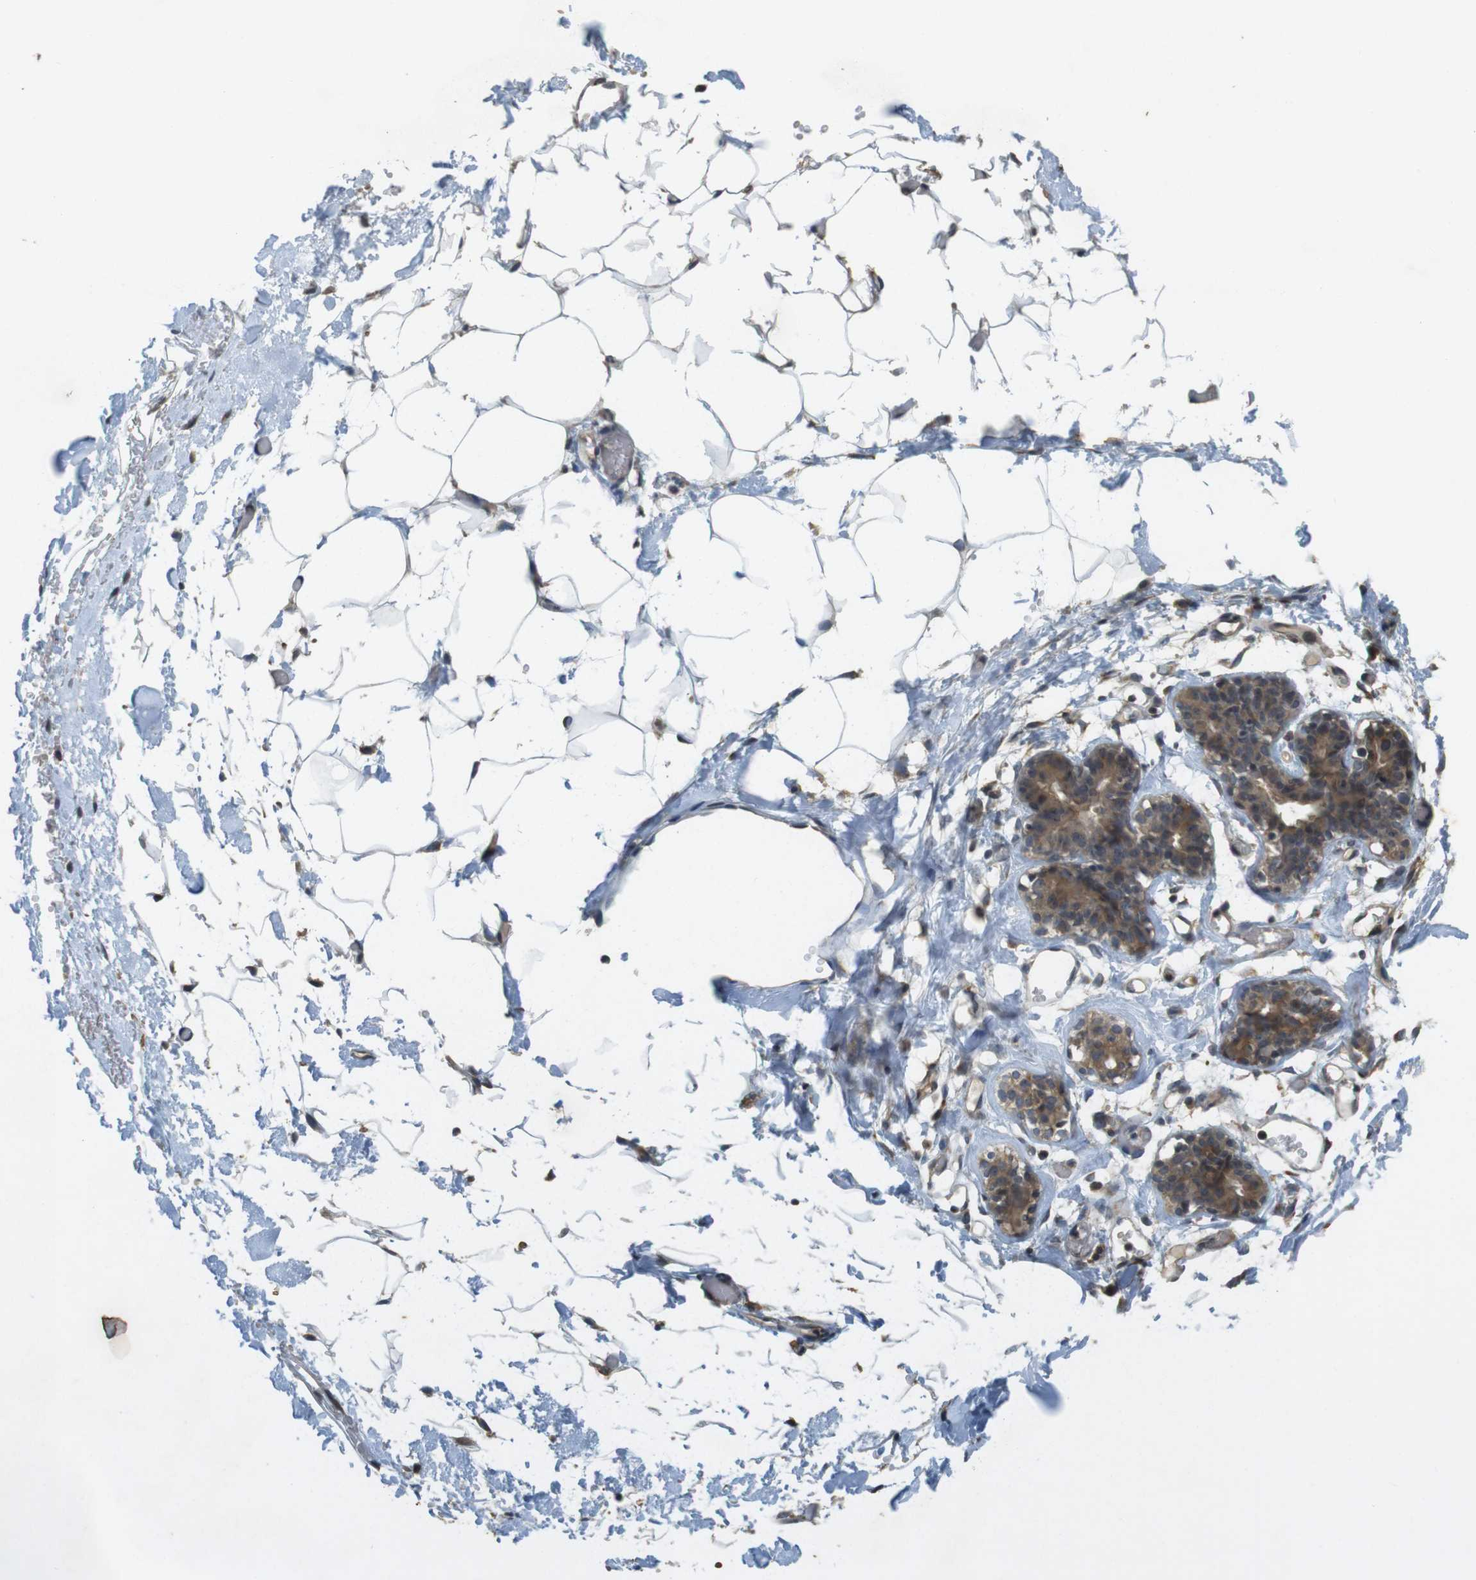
{"staining": {"intensity": "moderate", "quantity": ">75%", "location": "cytoplasmic/membranous"}, "tissue": "adipose tissue", "cell_type": "Adipocytes", "image_type": "normal", "snomed": [{"axis": "morphology", "description": "Normal tissue, NOS"}, {"axis": "topography", "description": "Breast"}, {"axis": "topography", "description": "Adipose tissue"}], "caption": "Approximately >75% of adipocytes in normal human adipose tissue display moderate cytoplasmic/membranous protein positivity as visualized by brown immunohistochemical staining.", "gene": "CLTC", "patient": {"sex": "female", "age": 25}}